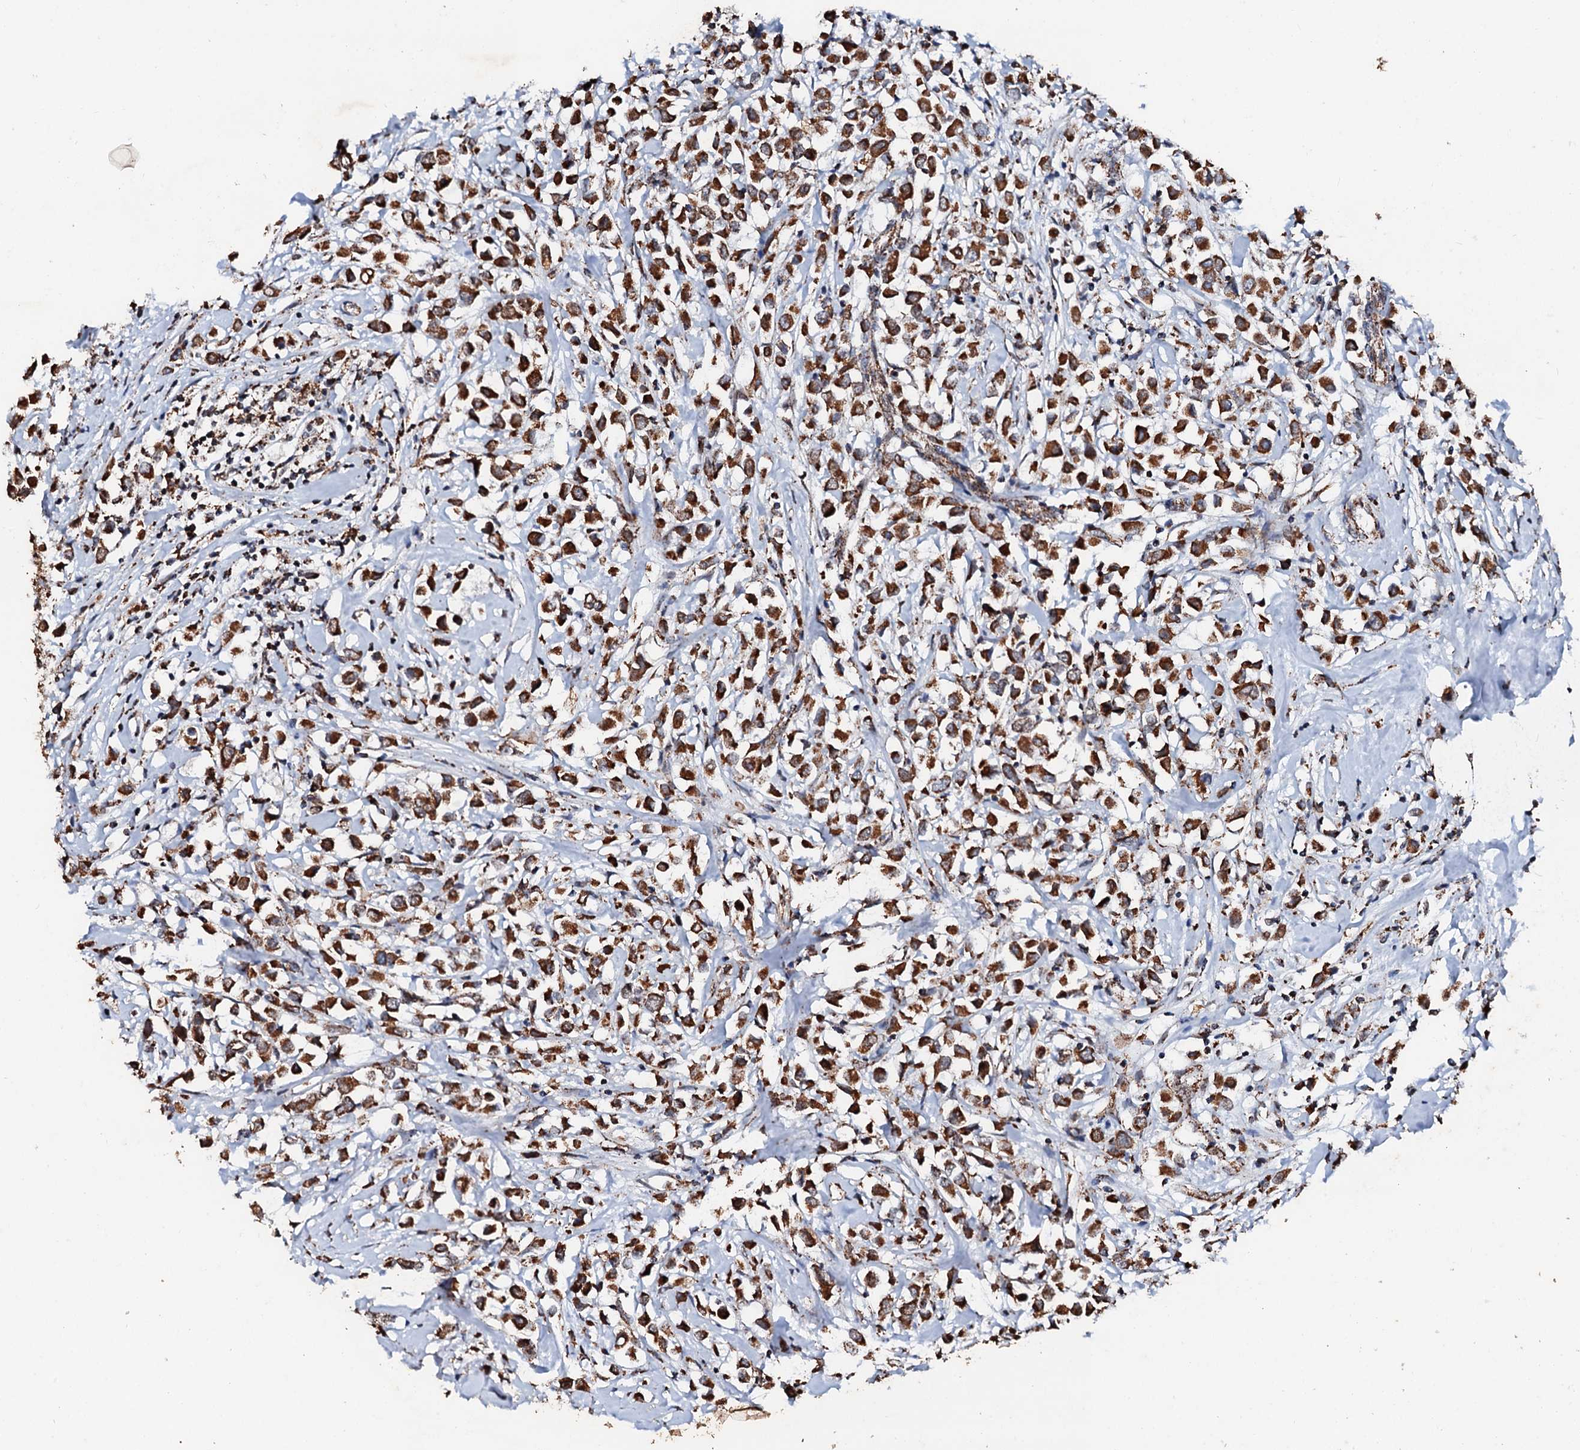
{"staining": {"intensity": "strong", "quantity": ">75%", "location": "cytoplasmic/membranous"}, "tissue": "breast cancer", "cell_type": "Tumor cells", "image_type": "cancer", "snomed": [{"axis": "morphology", "description": "Duct carcinoma"}, {"axis": "topography", "description": "Breast"}], "caption": "DAB immunohistochemical staining of breast cancer shows strong cytoplasmic/membranous protein staining in about >75% of tumor cells.", "gene": "SECISBP2L", "patient": {"sex": "female", "age": 87}}